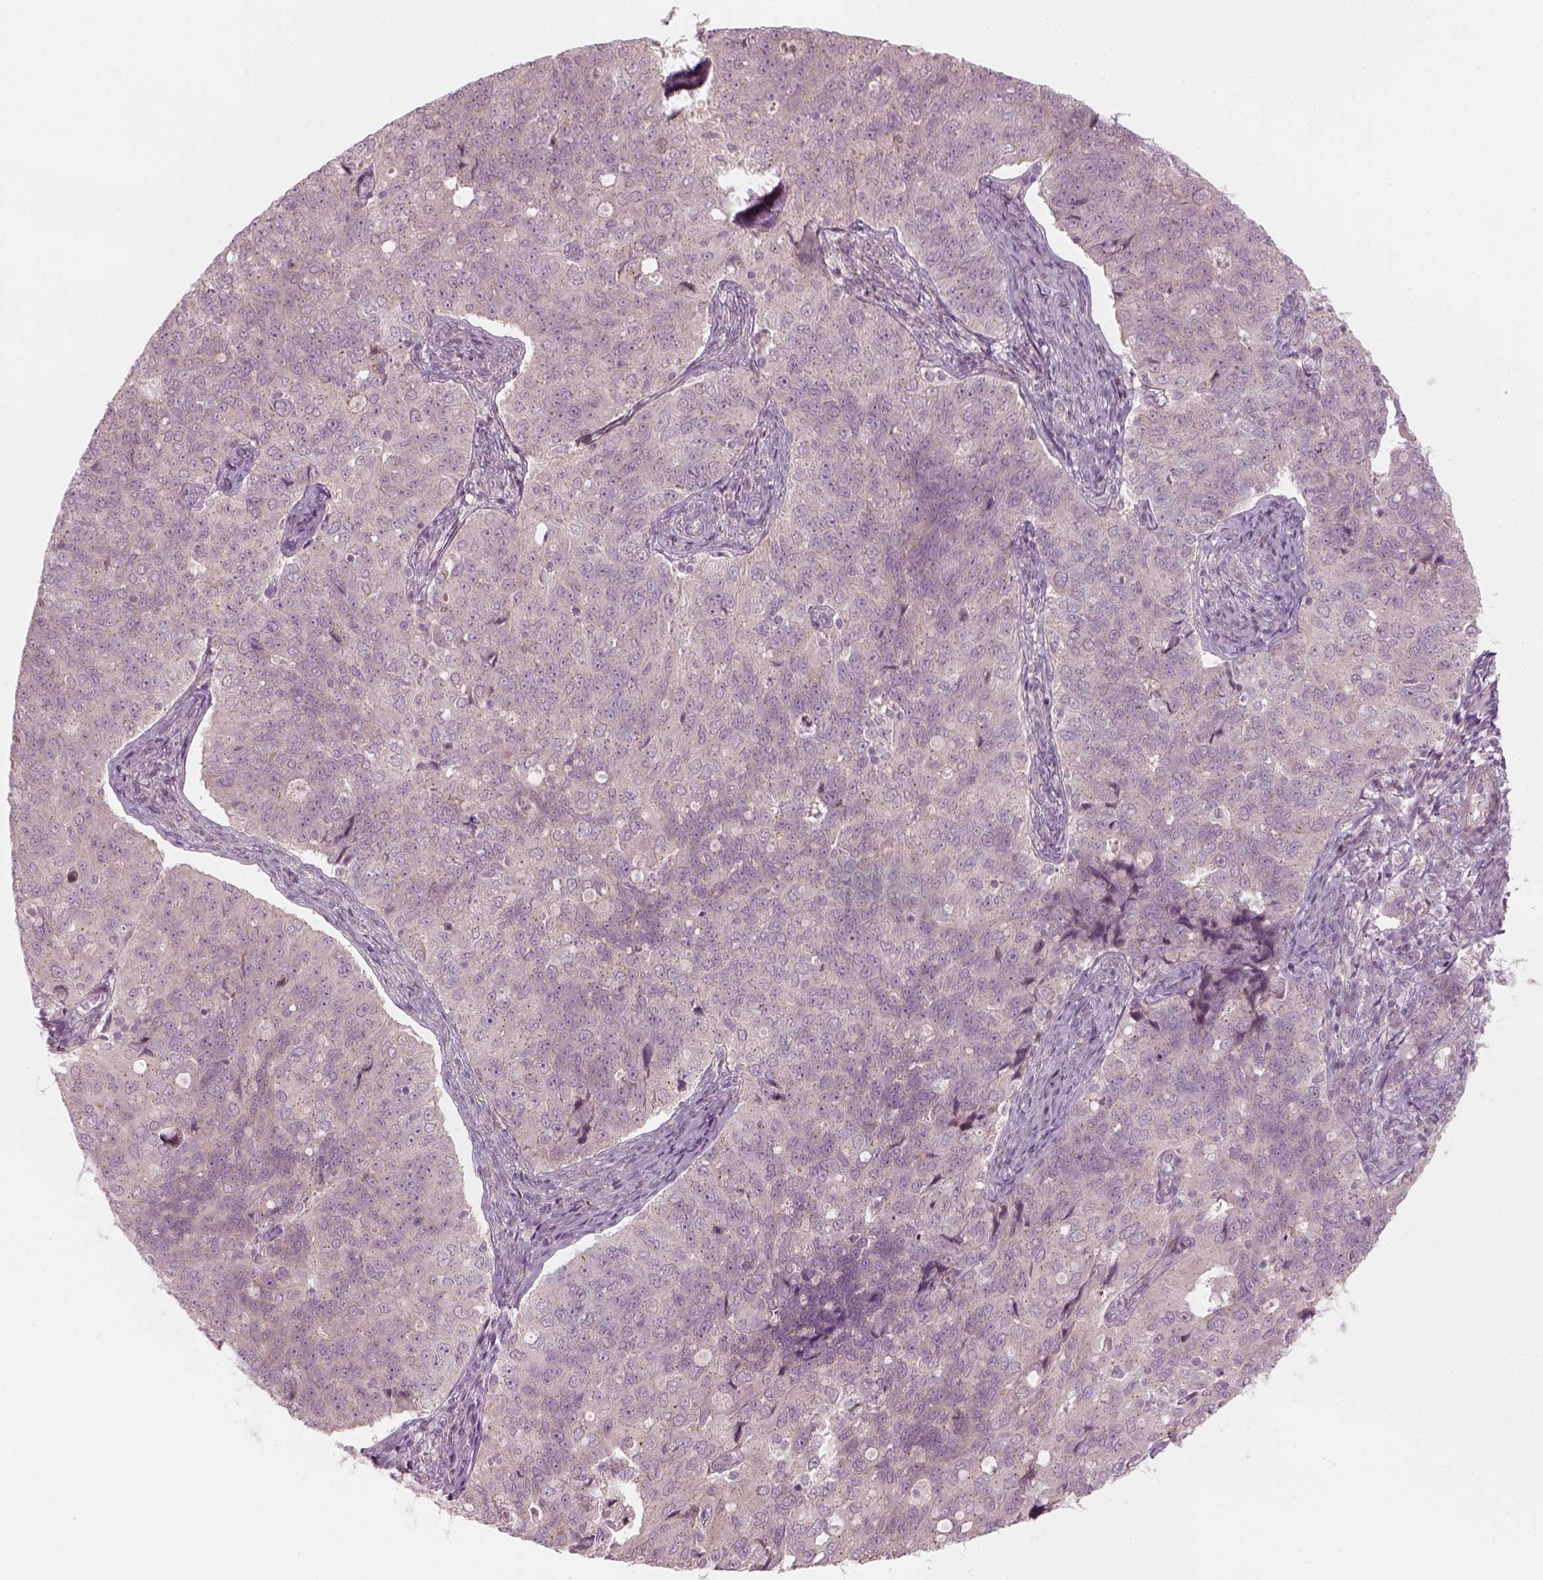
{"staining": {"intensity": "negative", "quantity": "none", "location": "none"}, "tissue": "endometrial cancer", "cell_type": "Tumor cells", "image_type": "cancer", "snomed": [{"axis": "morphology", "description": "Adenocarcinoma, NOS"}, {"axis": "topography", "description": "Endometrium"}], "caption": "High power microscopy histopathology image of an immunohistochemistry photomicrograph of endometrial cancer, revealing no significant expression in tumor cells. (Brightfield microscopy of DAB (3,3'-diaminobenzidine) IHC at high magnification).", "gene": "MLIP", "patient": {"sex": "female", "age": 43}}